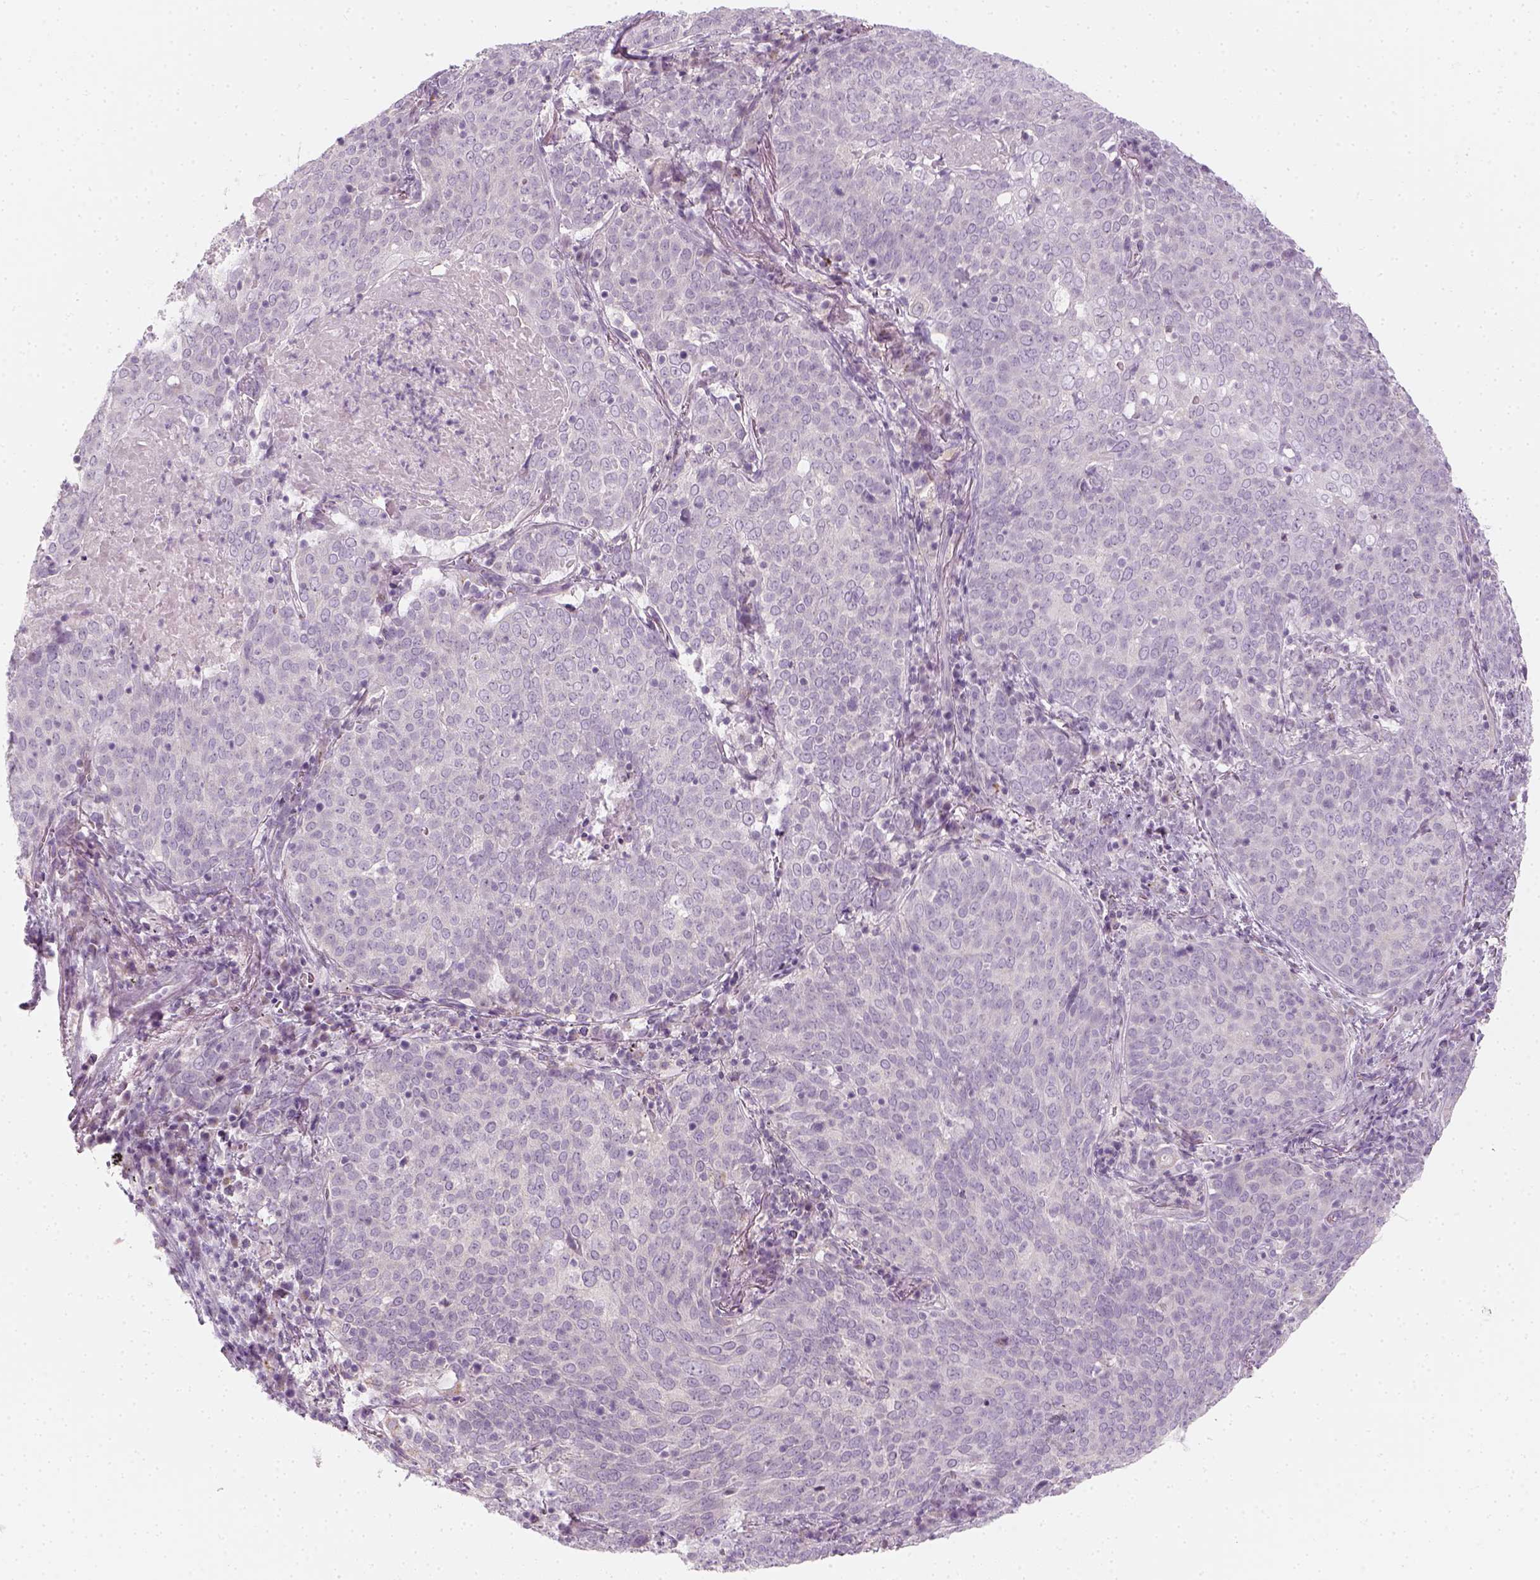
{"staining": {"intensity": "negative", "quantity": "none", "location": "none"}, "tissue": "lung cancer", "cell_type": "Tumor cells", "image_type": "cancer", "snomed": [{"axis": "morphology", "description": "Squamous cell carcinoma, NOS"}, {"axis": "topography", "description": "Lung"}], "caption": "Lung cancer (squamous cell carcinoma) was stained to show a protein in brown. There is no significant staining in tumor cells.", "gene": "PRAME", "patient": {"sex": "male", "age": 82}}